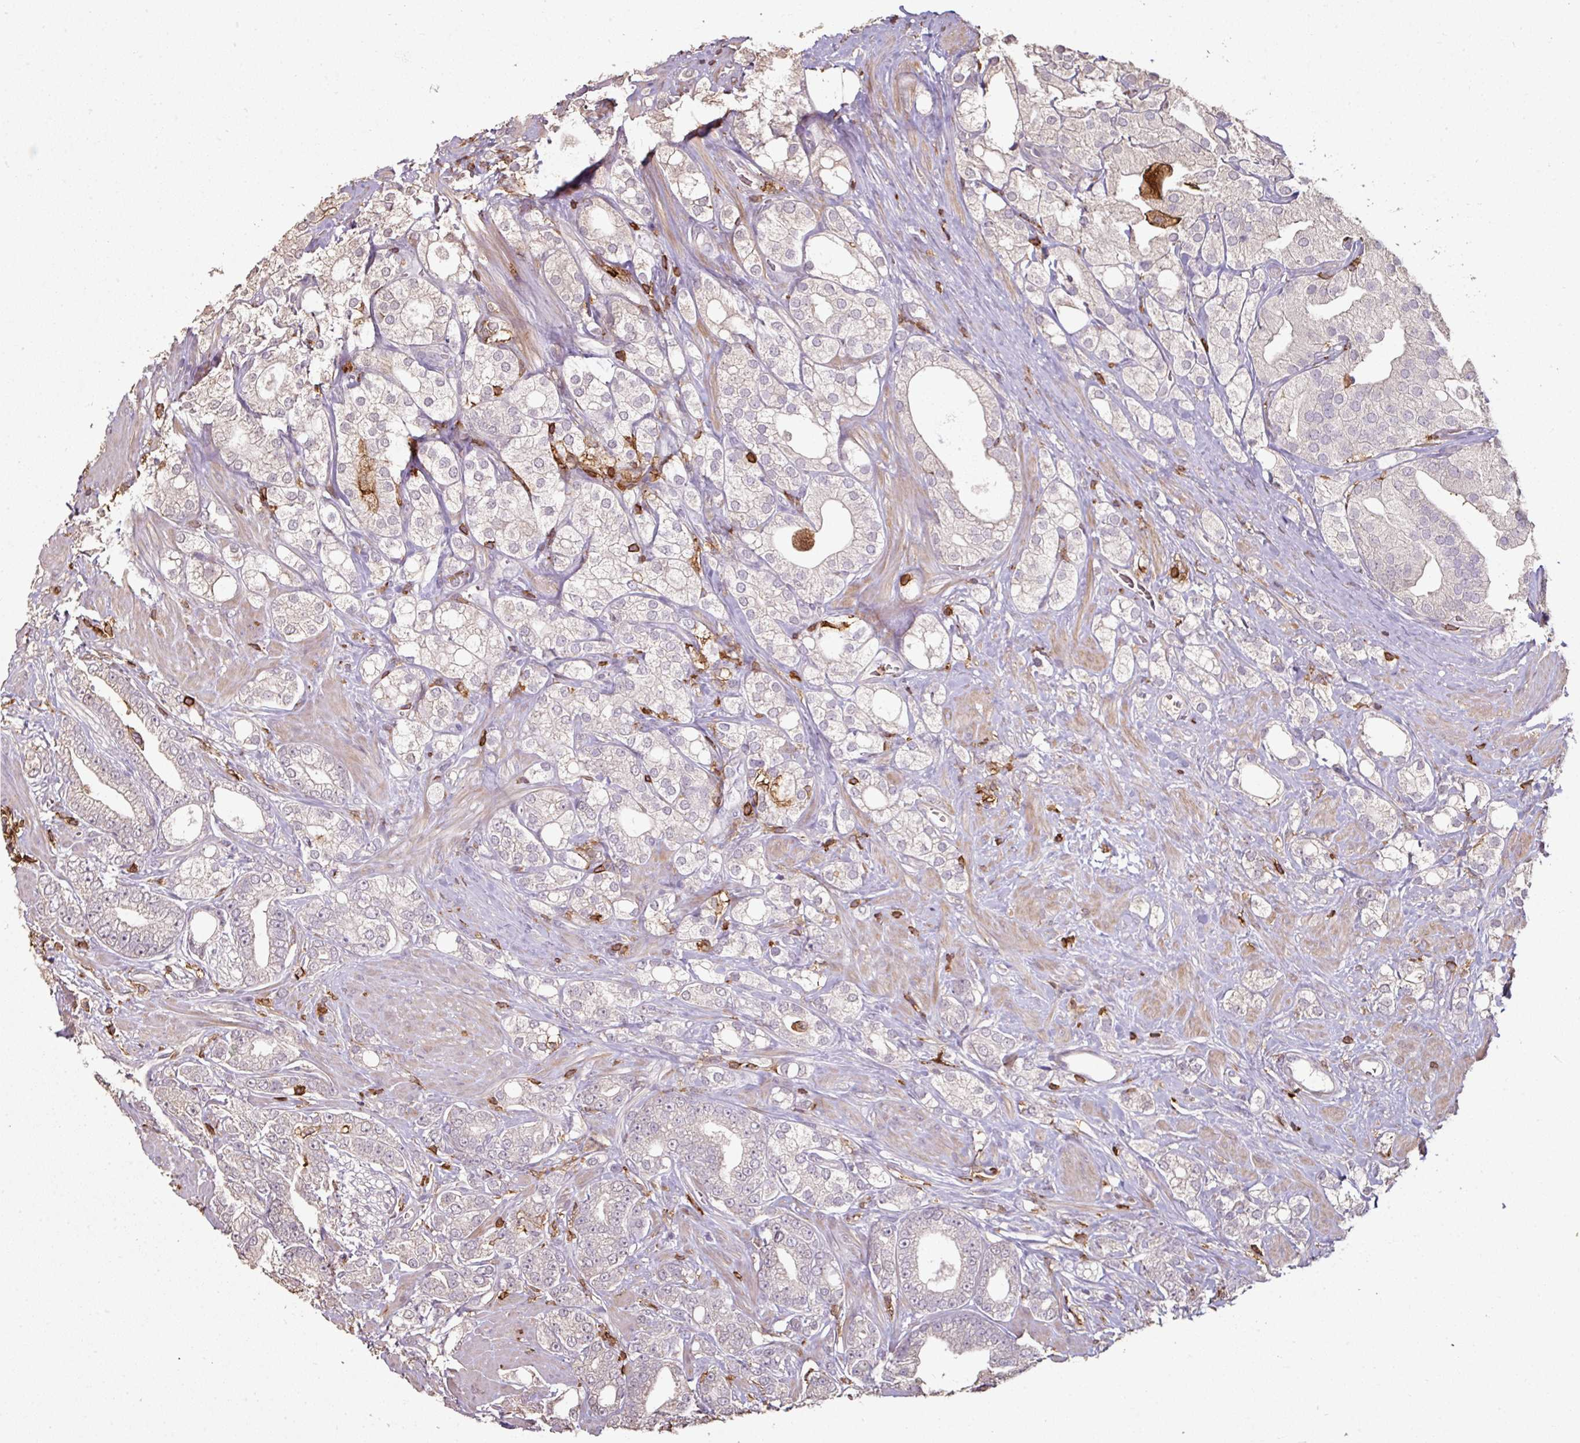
{"staining": {"intensity": "negative", "quantity": "none", "location": "none"}, "tissue": "prostate cancer", "cell_type": "Tumor cells", "image_type": "cancer", "snomed": [{"axis": "morphology", "description": "Adenocarcinoma, High grade"}, {"axis": "topography", "description": "Prostate"}], "caption": "Tumor cells are negative for brown protein staining in prostate cancer (high-grade adenocarcinoma).", "gene": "OLFML2B", "patient": {"sex": "male", "age": 50}}